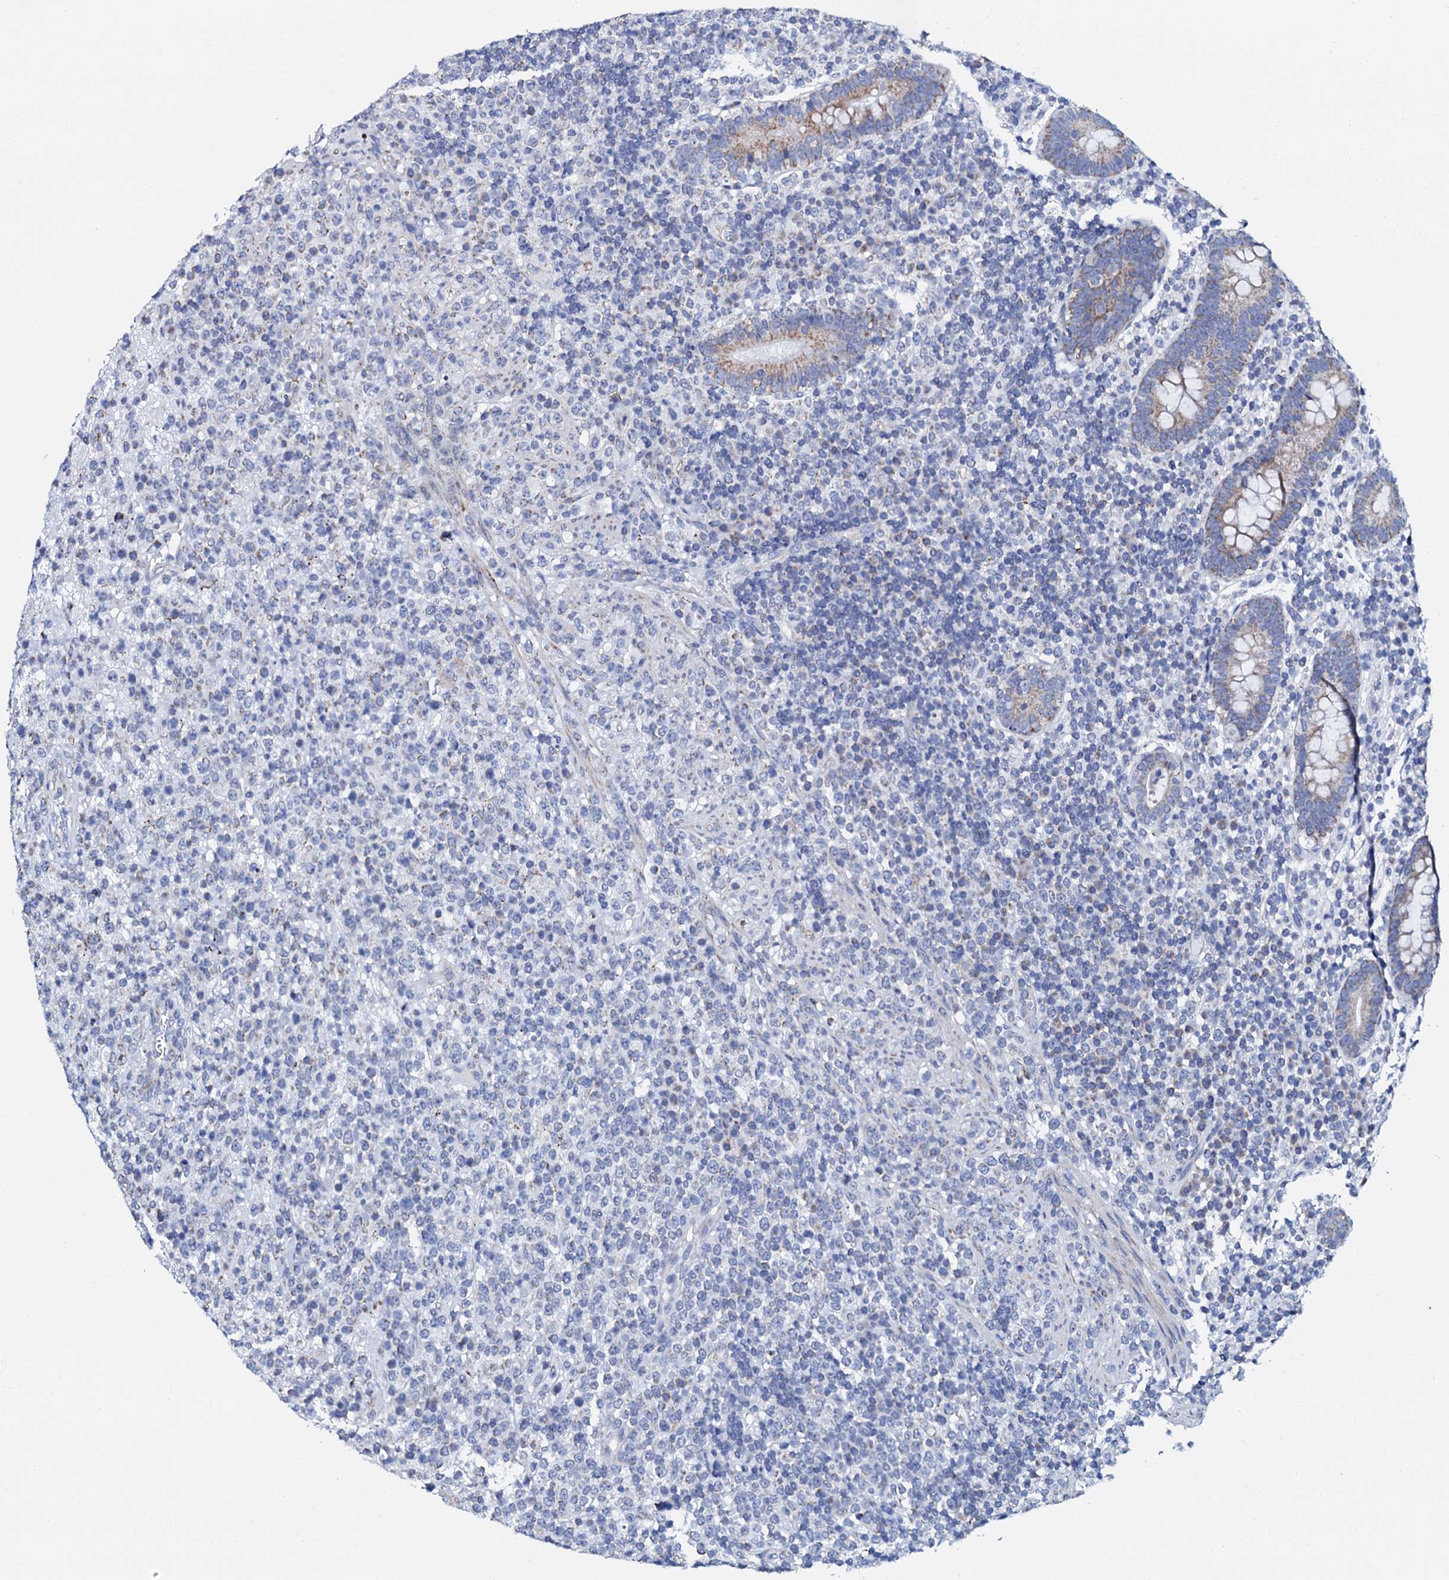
{"staining": {"intensity": "negative", "quantity": "none", "location": "none"}, "tissue": "lymphoma", "cell_type": "Tumor cells", "image_type": "cancer", "snomed": [{"axis": "morphology", "description": "Malignant lymphoma, non-Hodgkin's type, High grade"}, {"axis": "topography", "description": "Colon"}], "caption": "Immunohistochemistry (IHC) micrograph of neoplastic tissue: human high-grade malignant lymphoma, non-Hodgkin's type stained with DAB shows no significant protein staining in tumor cells.", "gene": "SLC37A4", "patient": {"sex": "female", "age": 53}}